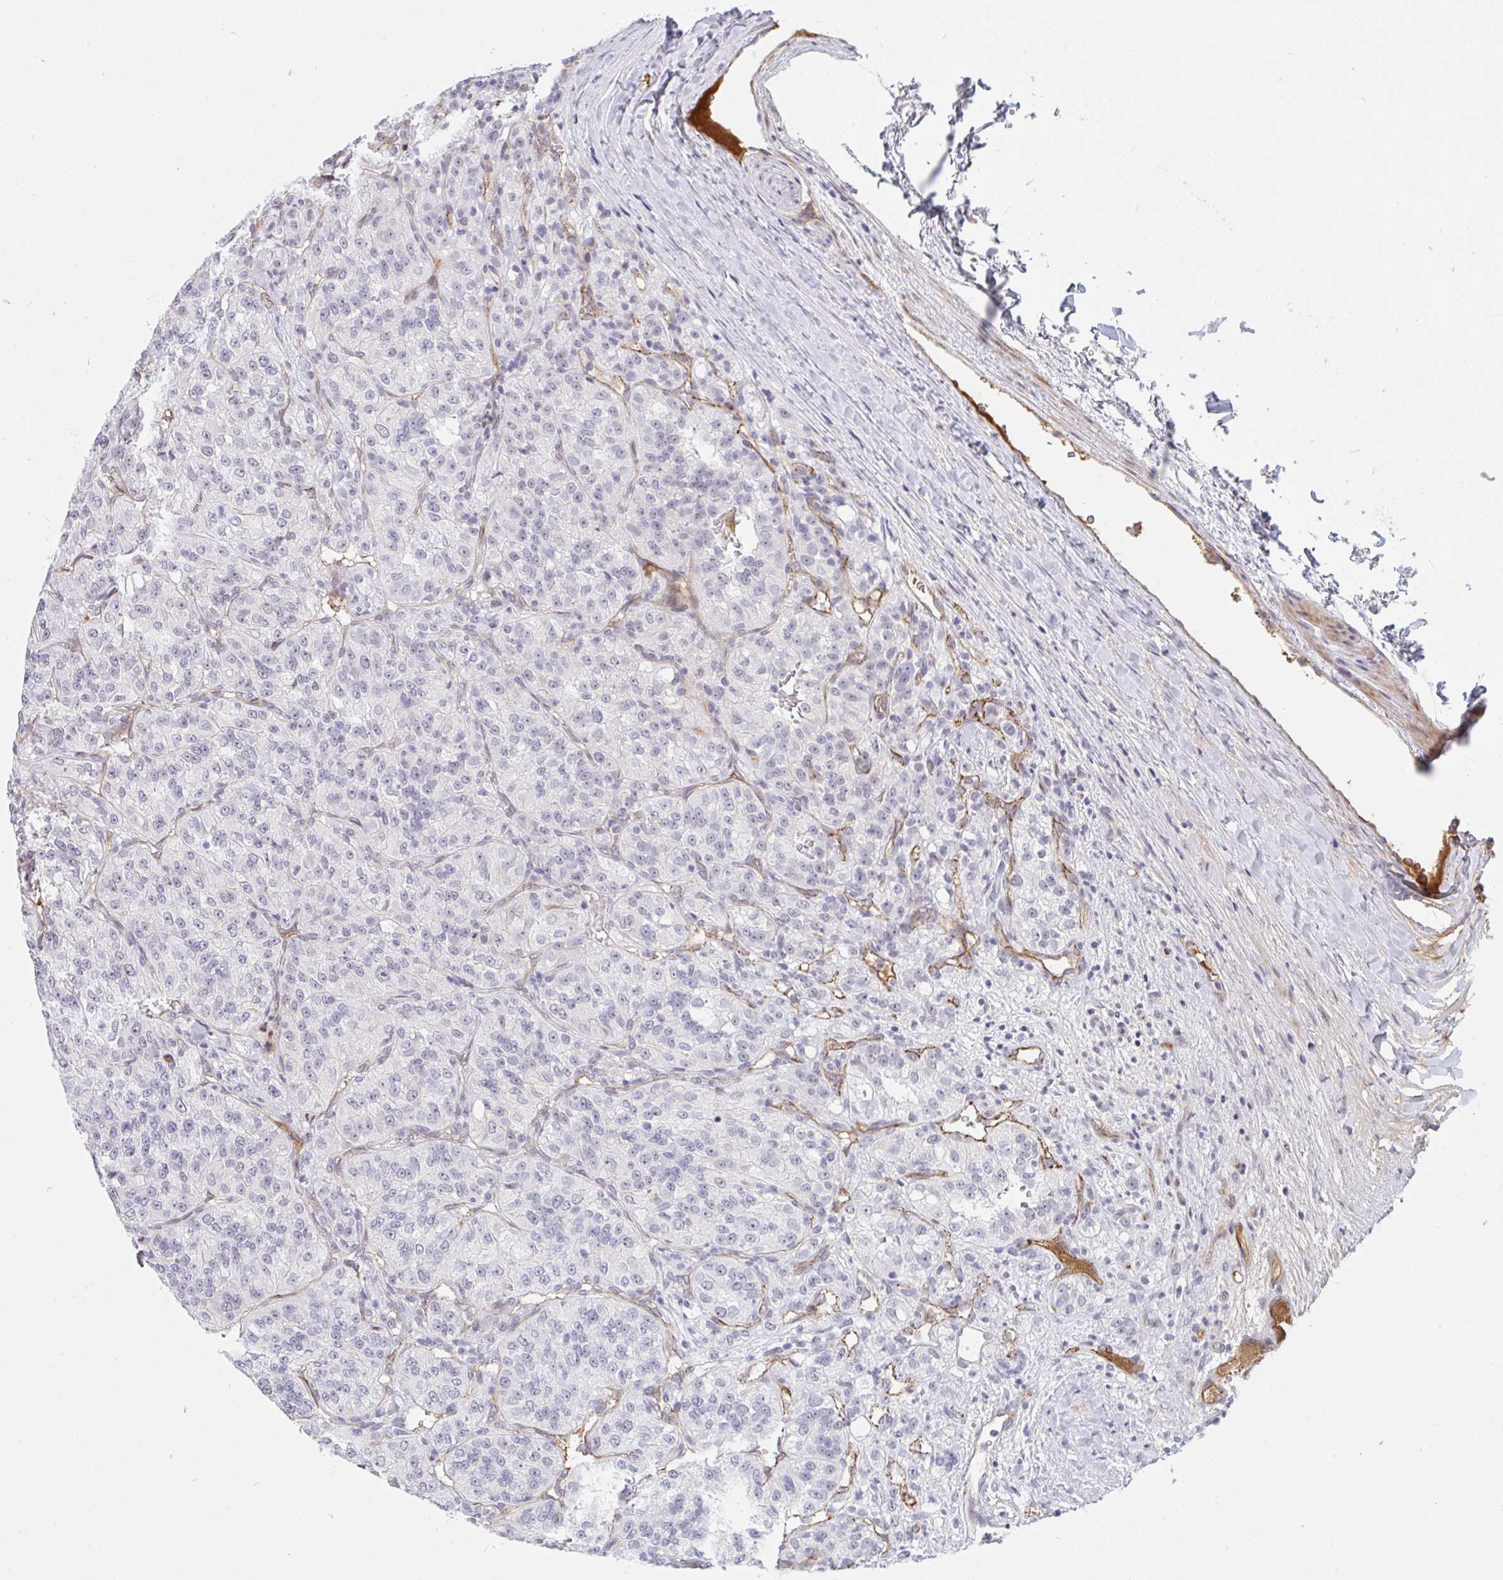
{"staining": {"intensity": "negative", "quantity": "none", "location": "none"}, "tissue": "renal cancer", "cell_type": "Tumor cells", "image_type": "cancer", "snomed": [{"axis": "morphology", "description": "Adenocarcinoma, NOS"}, {"axis": "topography", "description": "Kidney"}], "caption": "Renal adenocarcinoma stained for a protein using IHC shows no positivity tumor cells.", "gene": "DSCAML1", "patient": {"sex": "female", "age": 63}}